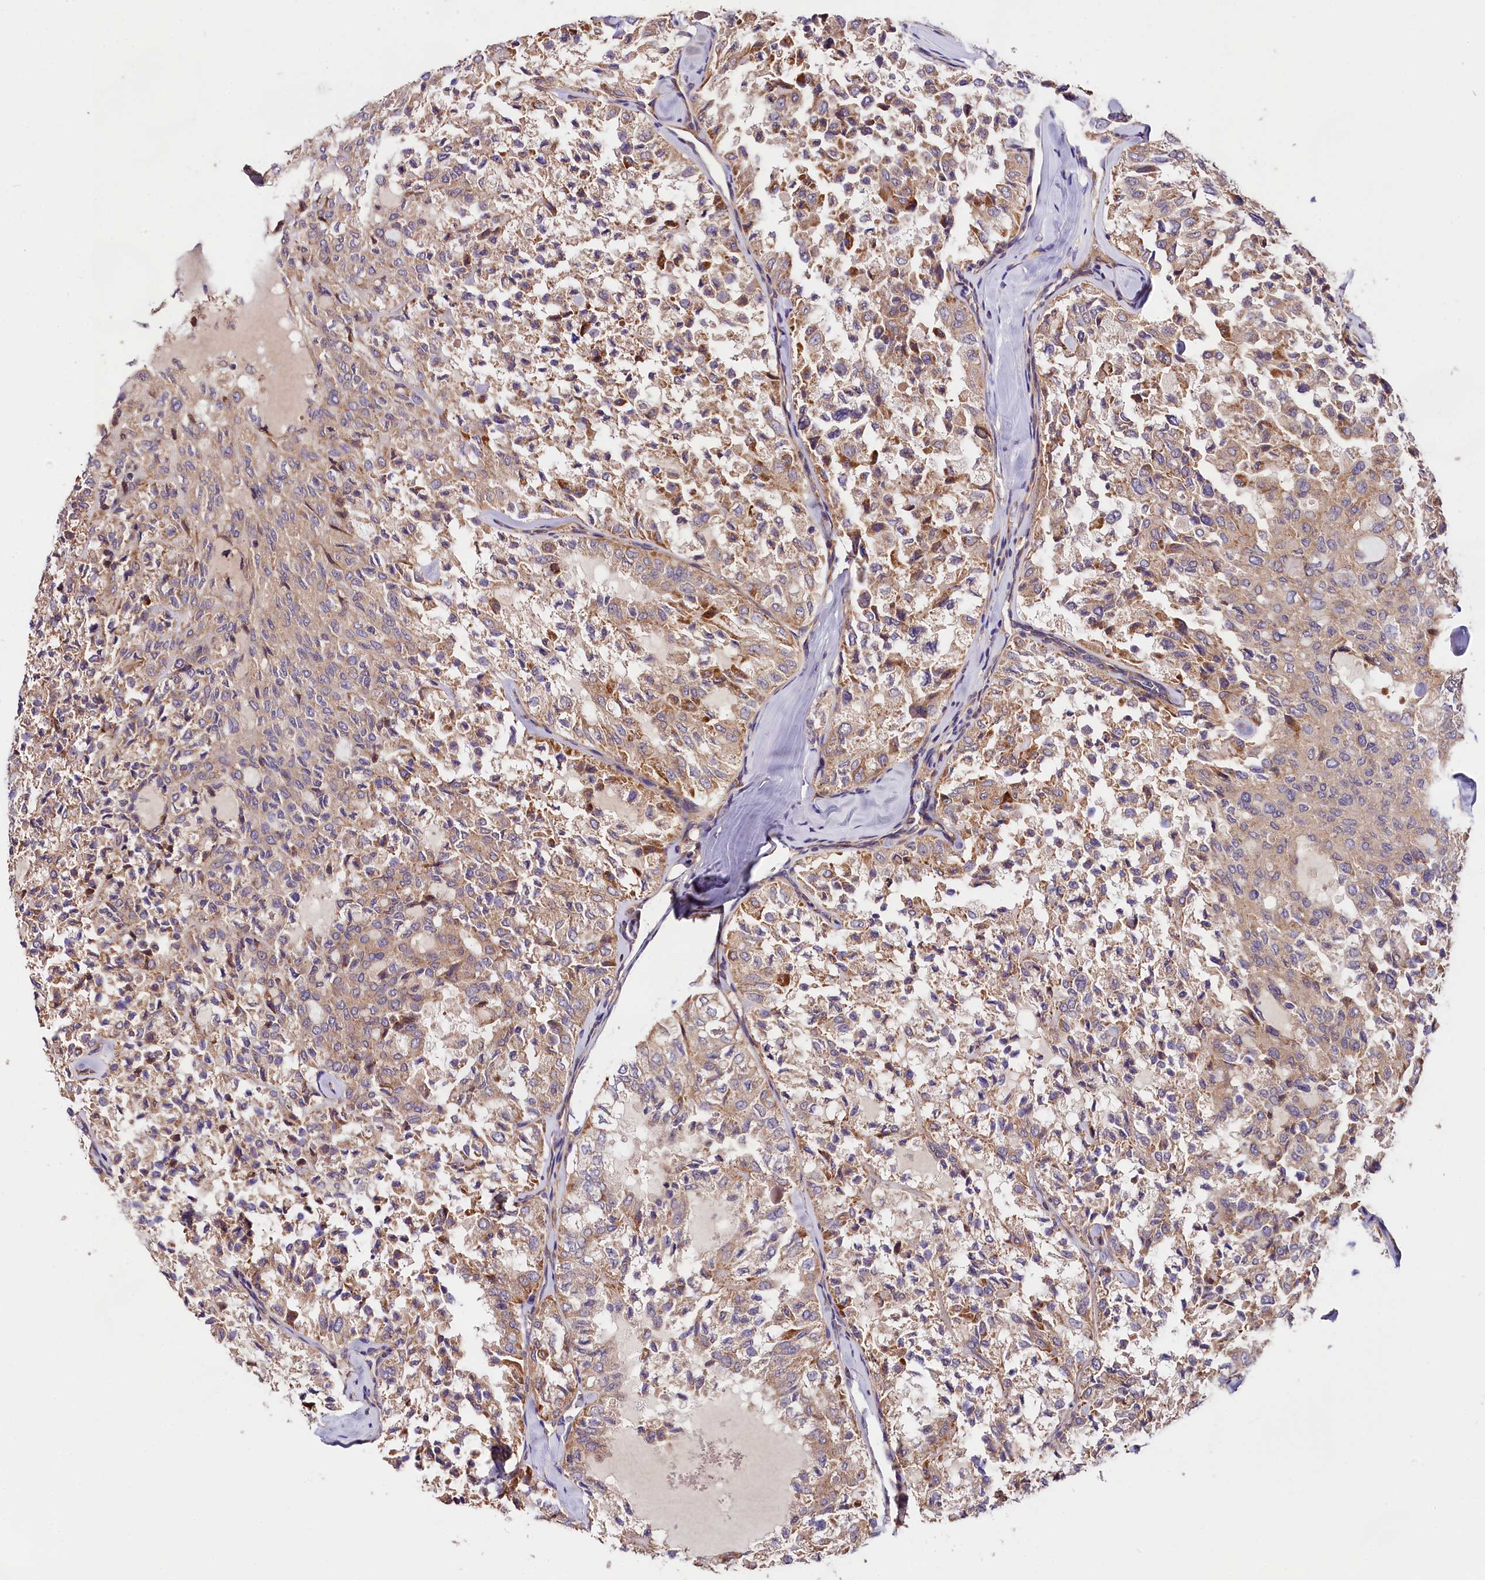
{"staining": {"intensity": "moderate", "quantity": "<25%", "location": "cytoplasmic/membranous"}, "tissue": "thyroid cancer", "cell_type": "Tumor cells", "image_type": "cancer", "snomed": [{"axis": "morphology", "description": "Follicular adenoma carcinoma, NOS"}, {"axis": "topography", "description": "Thyroid gland"}], "caption": "The immunohistochemical stain highlights moderate cytoplasmic/membranous staining in tumor cells of thyroid cancer (follicular adenoma carcinoma) tissue.", "gene": "SPG11", "patient": {"sex": "male", "age": 75}}